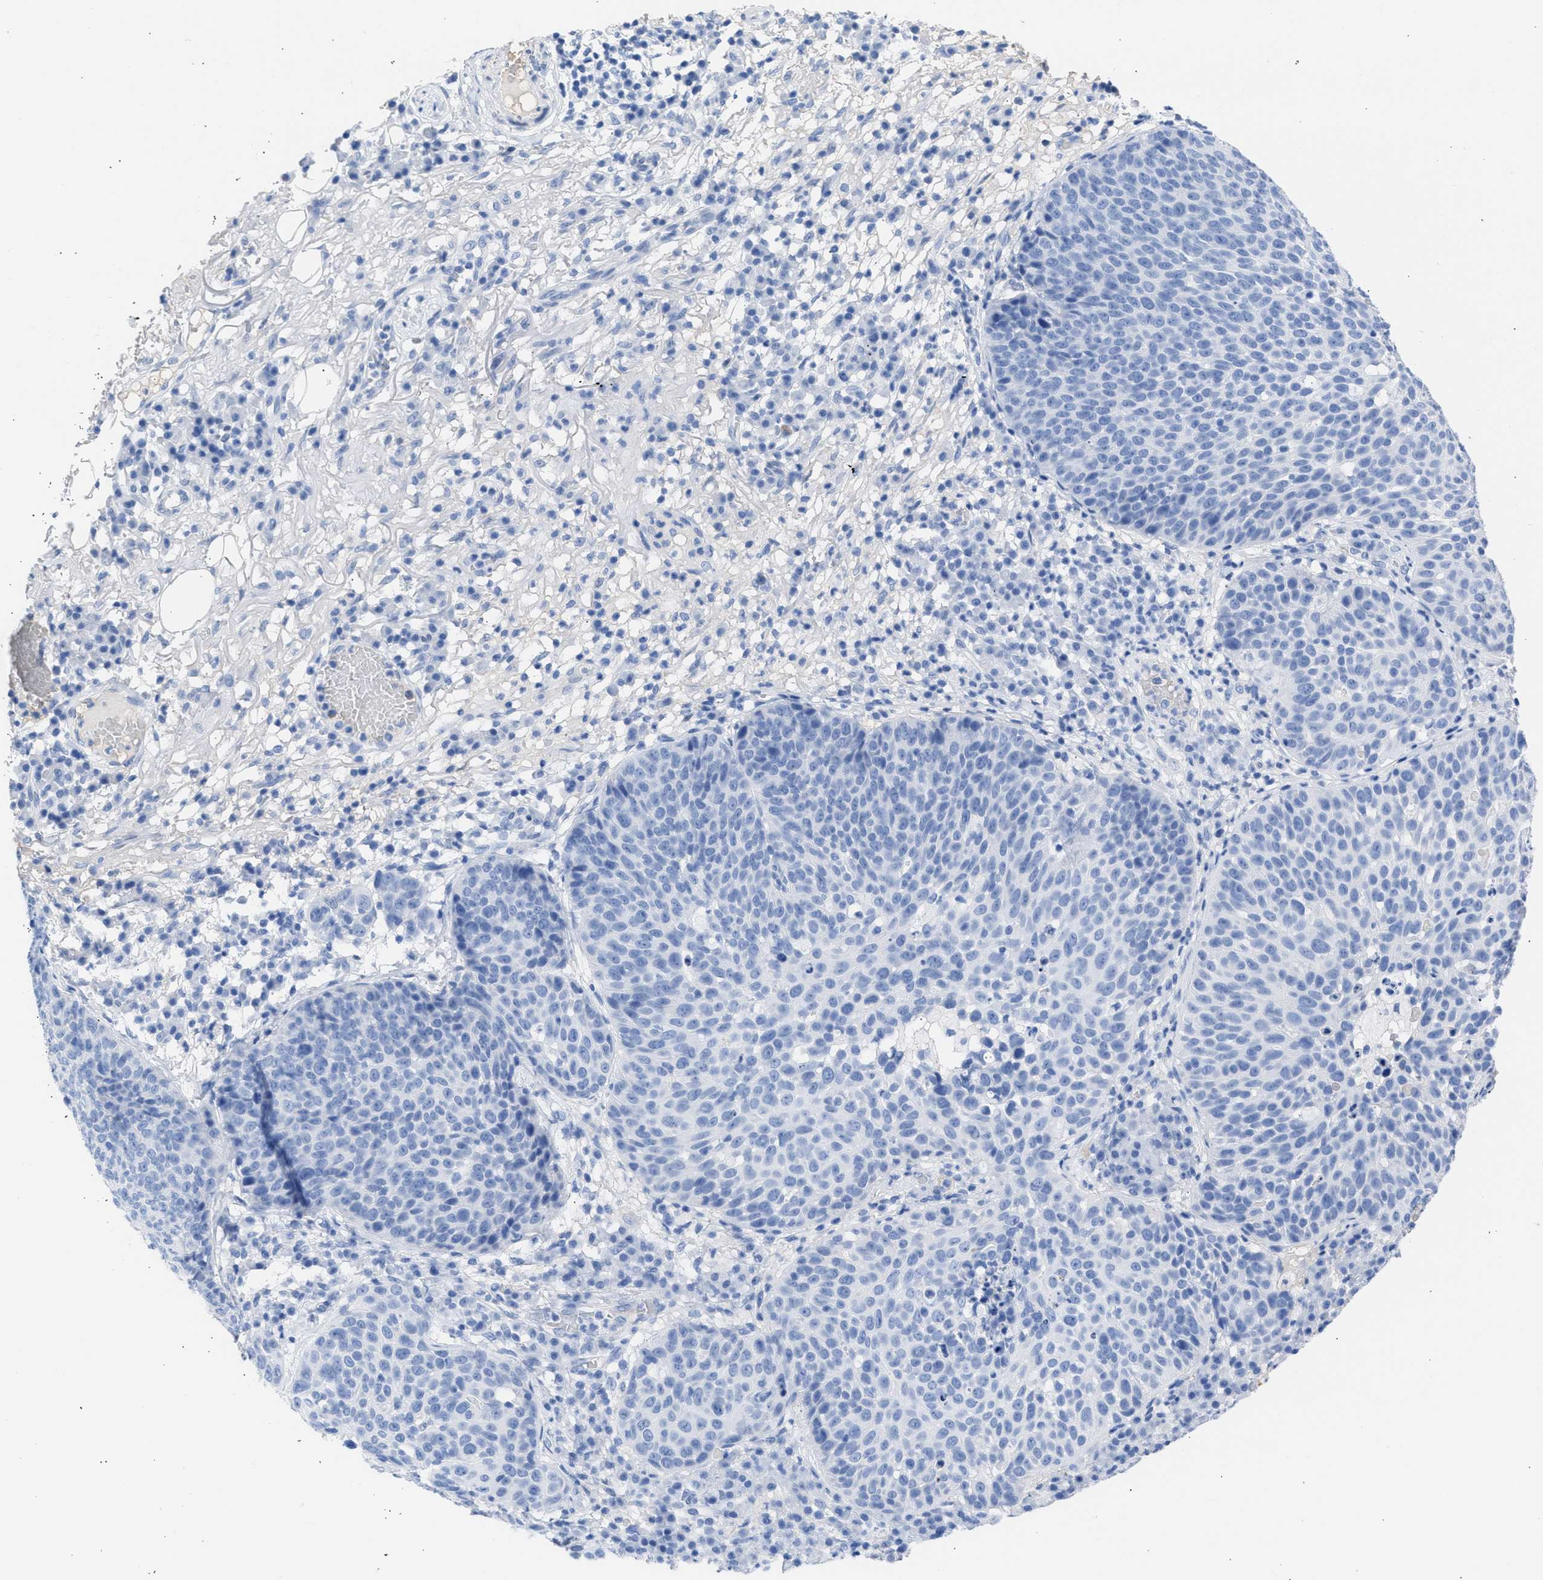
{"staining": {"intensity": "negative", "quantity": "none", "location": "none"}, "tissue": "skin cancer", "cell_type": "Tumor cells", "image_type": "cancer", "snomed": [{"axis": "morphology", "description": "Squamous cell carcinoma in situ, NOS"}, {"axis": "morphology", "description": "Squamous cell carcinoma, NOS"}, {"axis": "topography", "description": "Skin"}], "caption": "Immunohistochemistry micrograph of skin cancer stained for a protein (brown), which reveals no staining in tumor cells.", "gene": "RSPH1", "patient": {"sex": "male", "age": 93}}